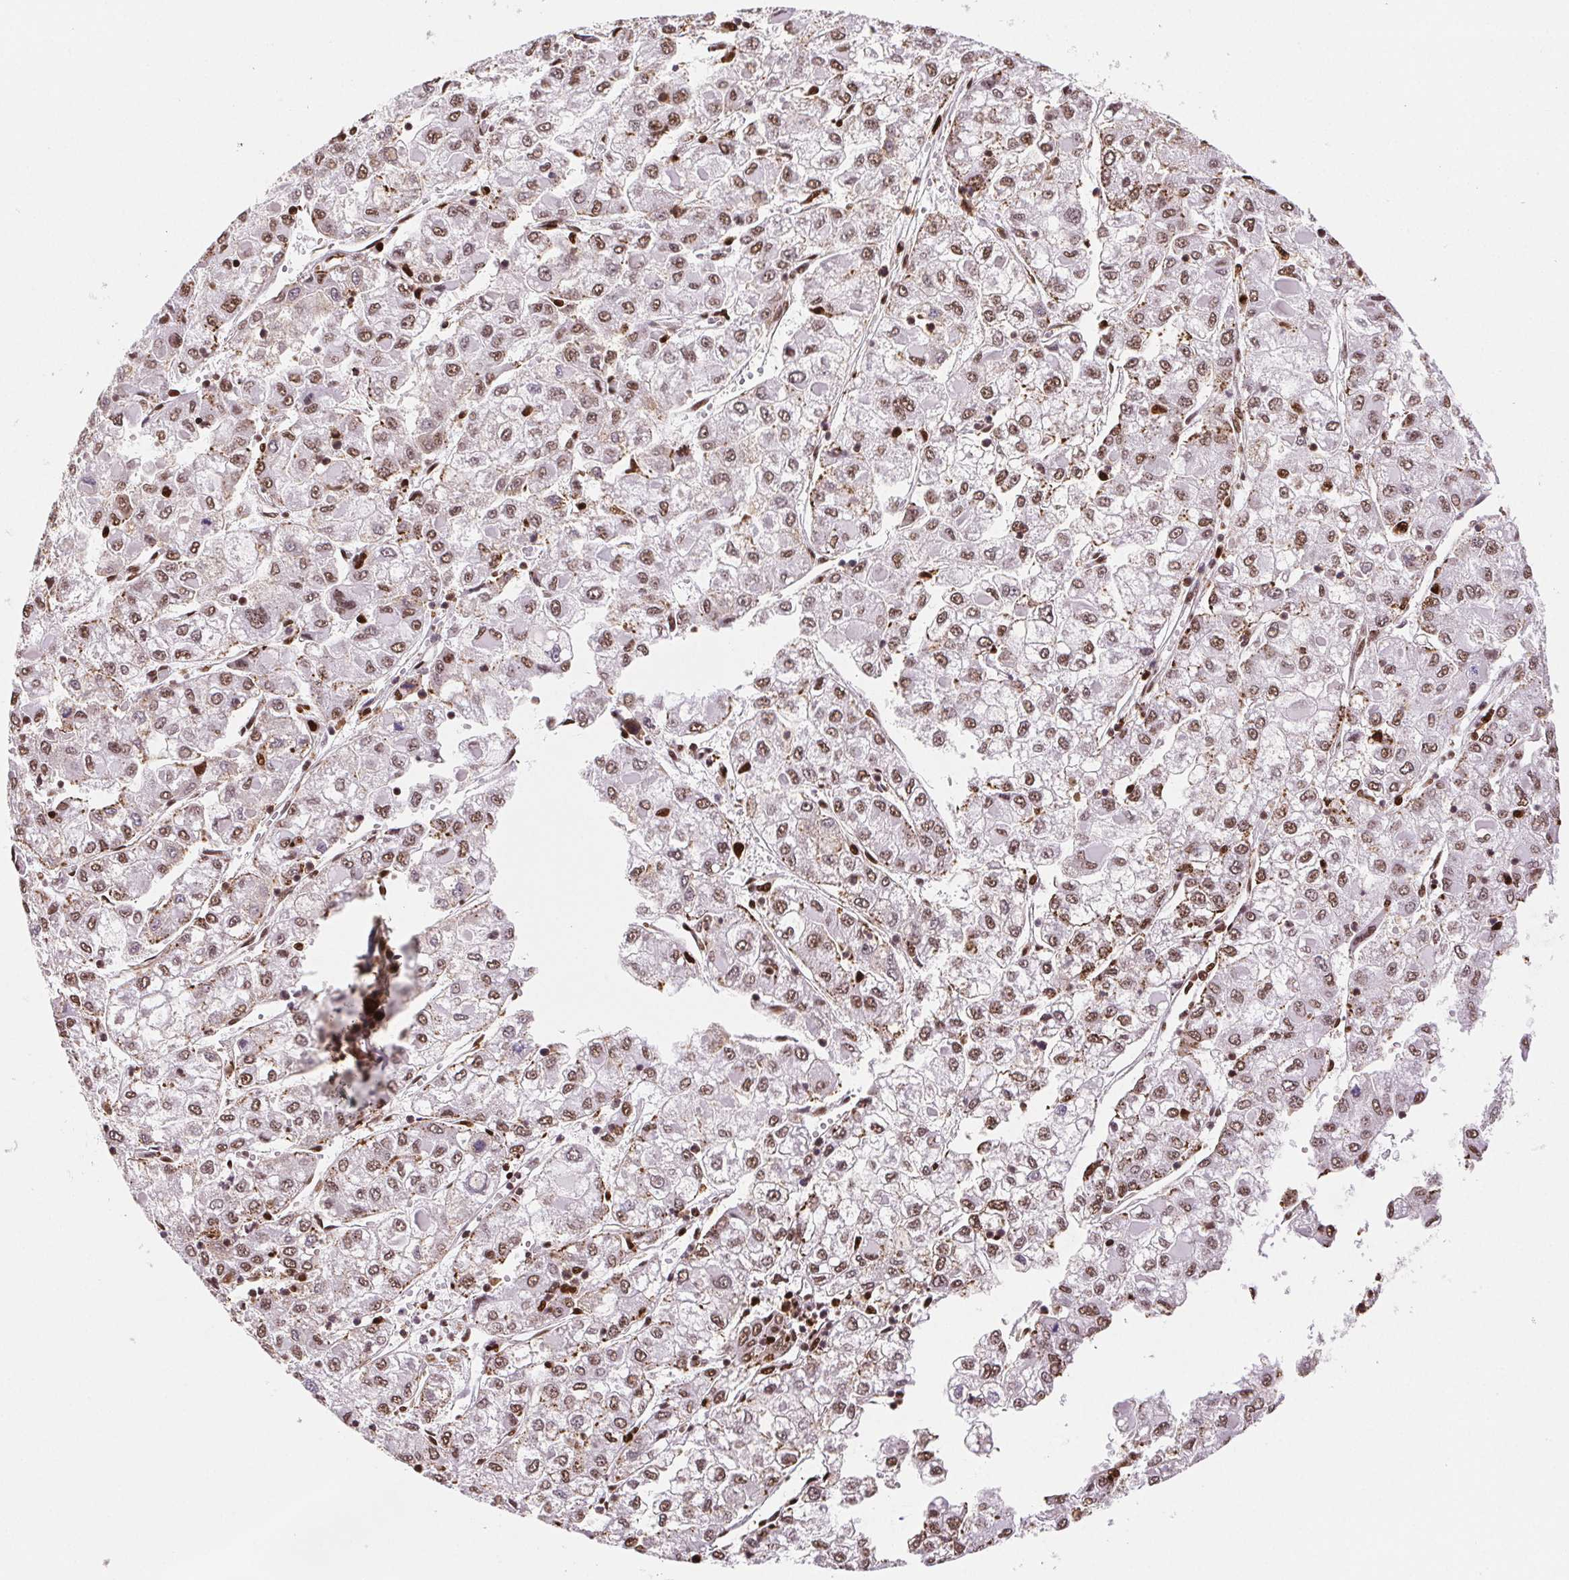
{"staining": {"intensity": "moderate", "quantity": ">75%", "location": "nuclear"}, "tissue": "liver cancer", "cell_type": "Tumor cells", "image_type": "cancer", "snomed": [{"axis": "morphology", "description": "Carcinoma, Hepatocellular, NOS"}, {"axis": "topography", "description": "Liver"}], "caption": "Protein staining of liver cancer (hepatocellular carcinoma) tissue shows moderate nuclear expression in about >75% of tumor cells. (IHC, brightfield microscopy, high magnification).", "gene": "SET", "patient": {"sex": "male", "age": 40}}